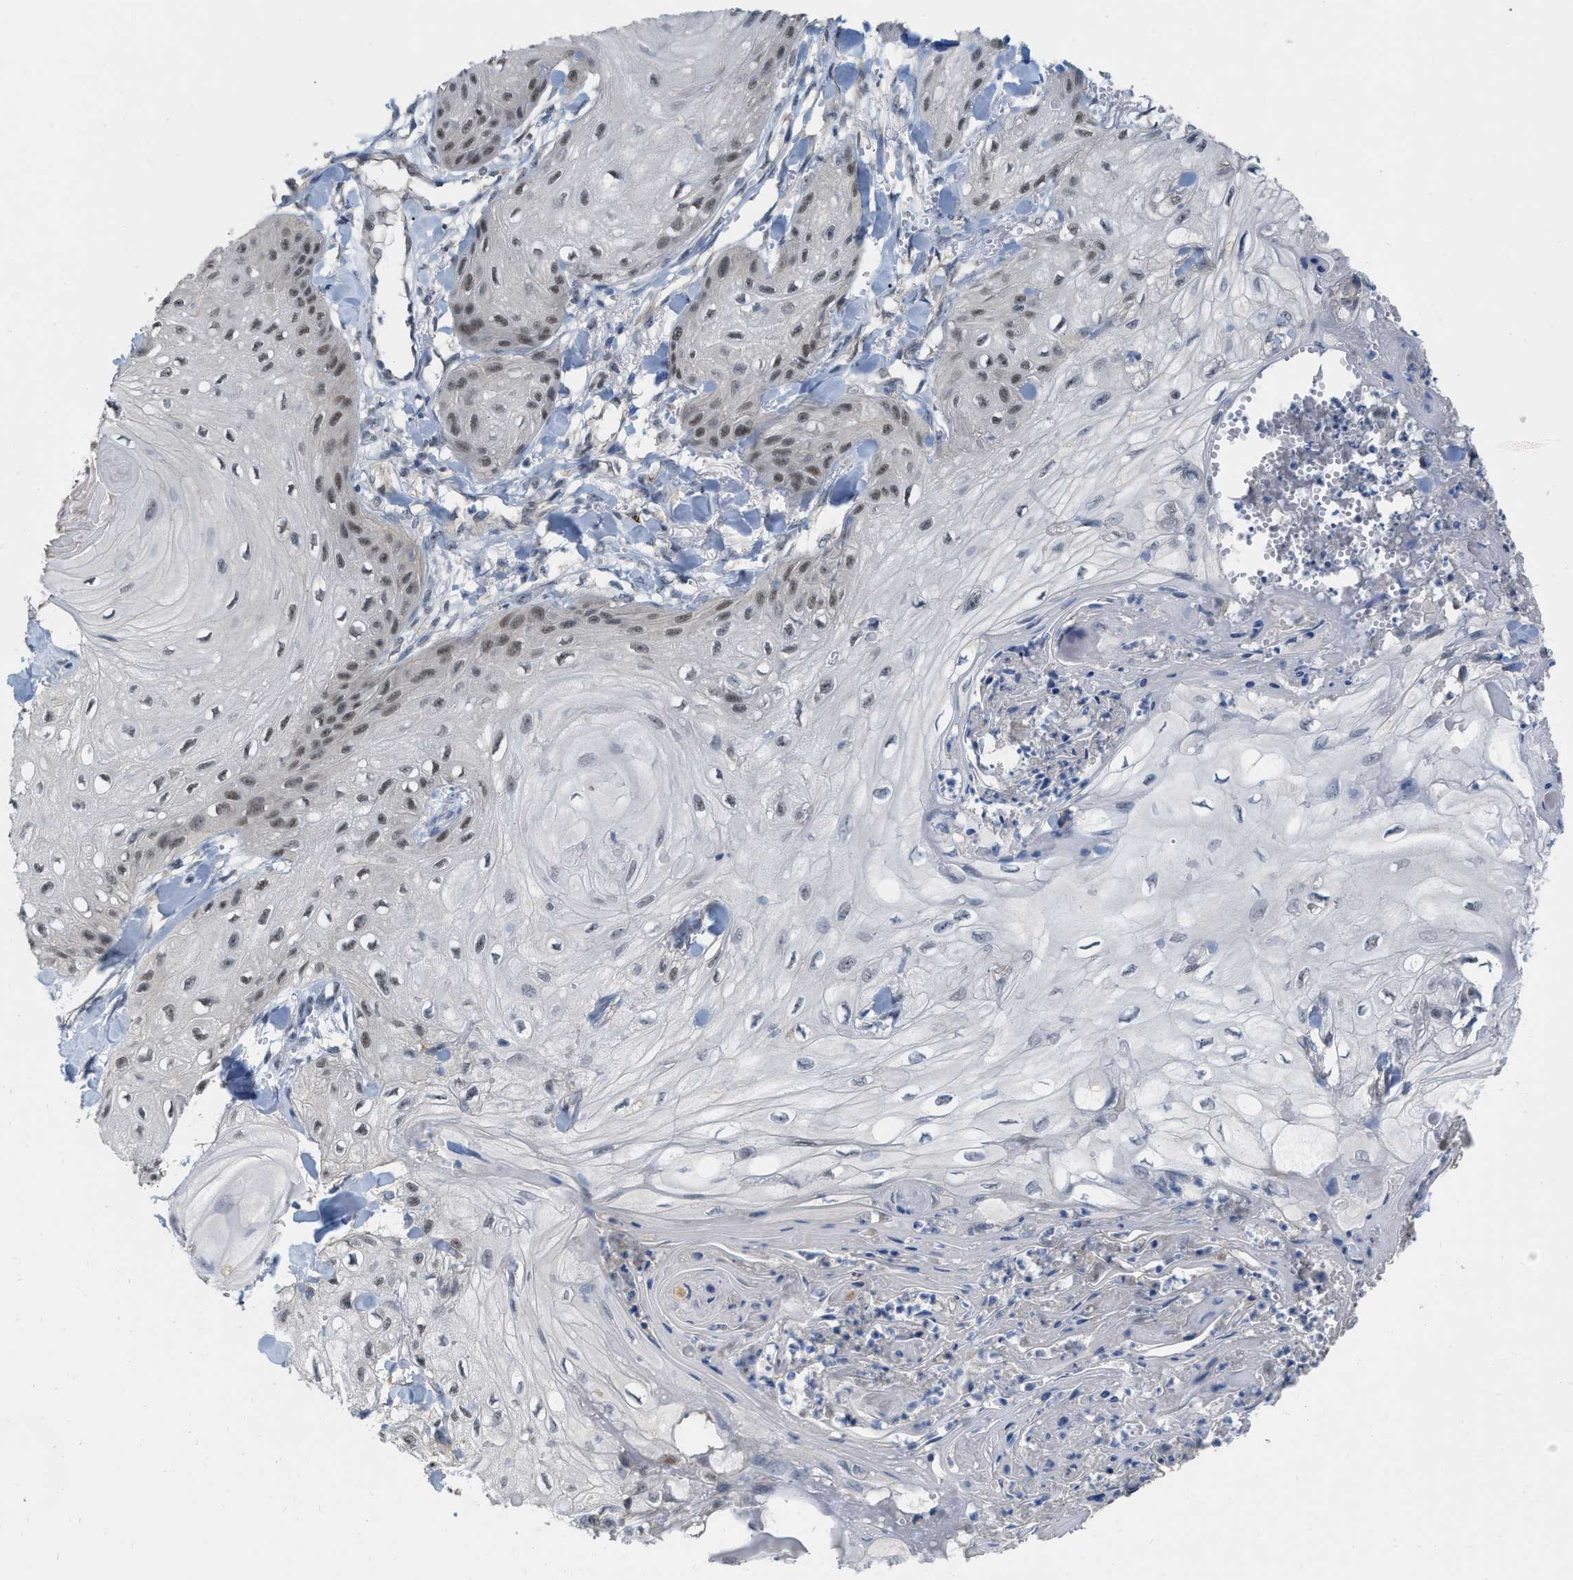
{"staining": {"intensity": "weak", "quantity": "<25%", "location": "nuclear"}, "tissue": "skin cancer", "cell_type": "Tumor cells", "image_type": "cancer", "snomed": [{"axis": "morphology", "description": "Squamous cell carcinoma, NOS"}, {"axis": "topography", "description": "Skin"}], "caption": "Immunohistochemistry (IHC) image of neoplastic tissue: human skin cancer (squamous cell carcinoma) stained with DAB (3,3'-diaminobenzidine) exhibits no significant protein positivity in tumor cells.", "gene": "NAPEPLD", "patient": {"sex": "male", "age": 74}}